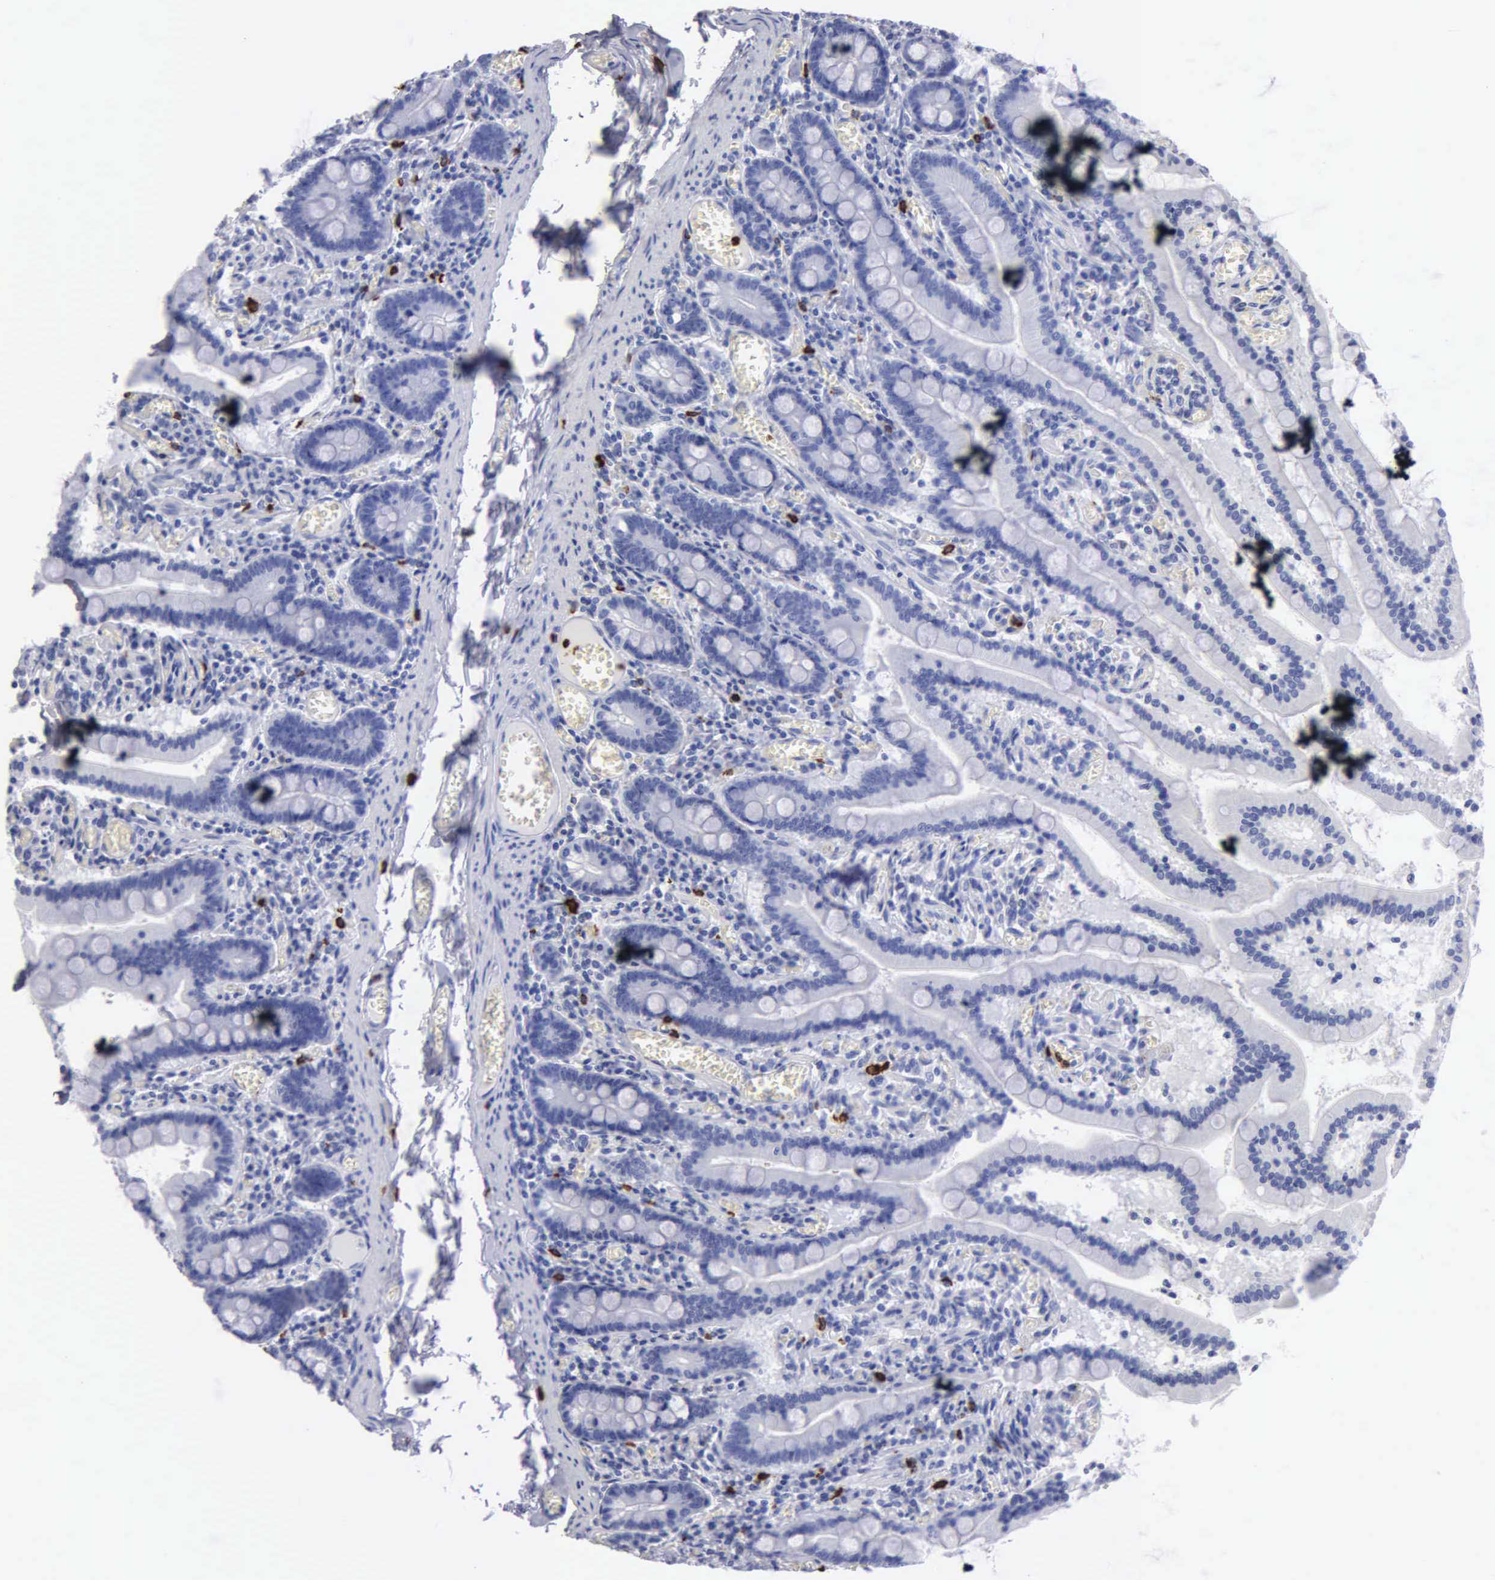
{"staining": {"intensity": "negative", "quantity": "none", "location": "none"}, "tissue": "small intestine", "cell_type": "Glandular cells", "image_type": "normal", "snomed": [{"axis": "morphology", "description": "Normal tissue, NOS"}, {"axis": "topography", "description": "Small intestine"}], "caption": "IHC micrograph of unremarkable small intestine: small intestine stained with DAB (3,3'-diaminobenzidine) demonstrates no significant protein positivity in glandular cells.", "gene": "CTSG", "patient": {"sex": "male", "age": 59}}